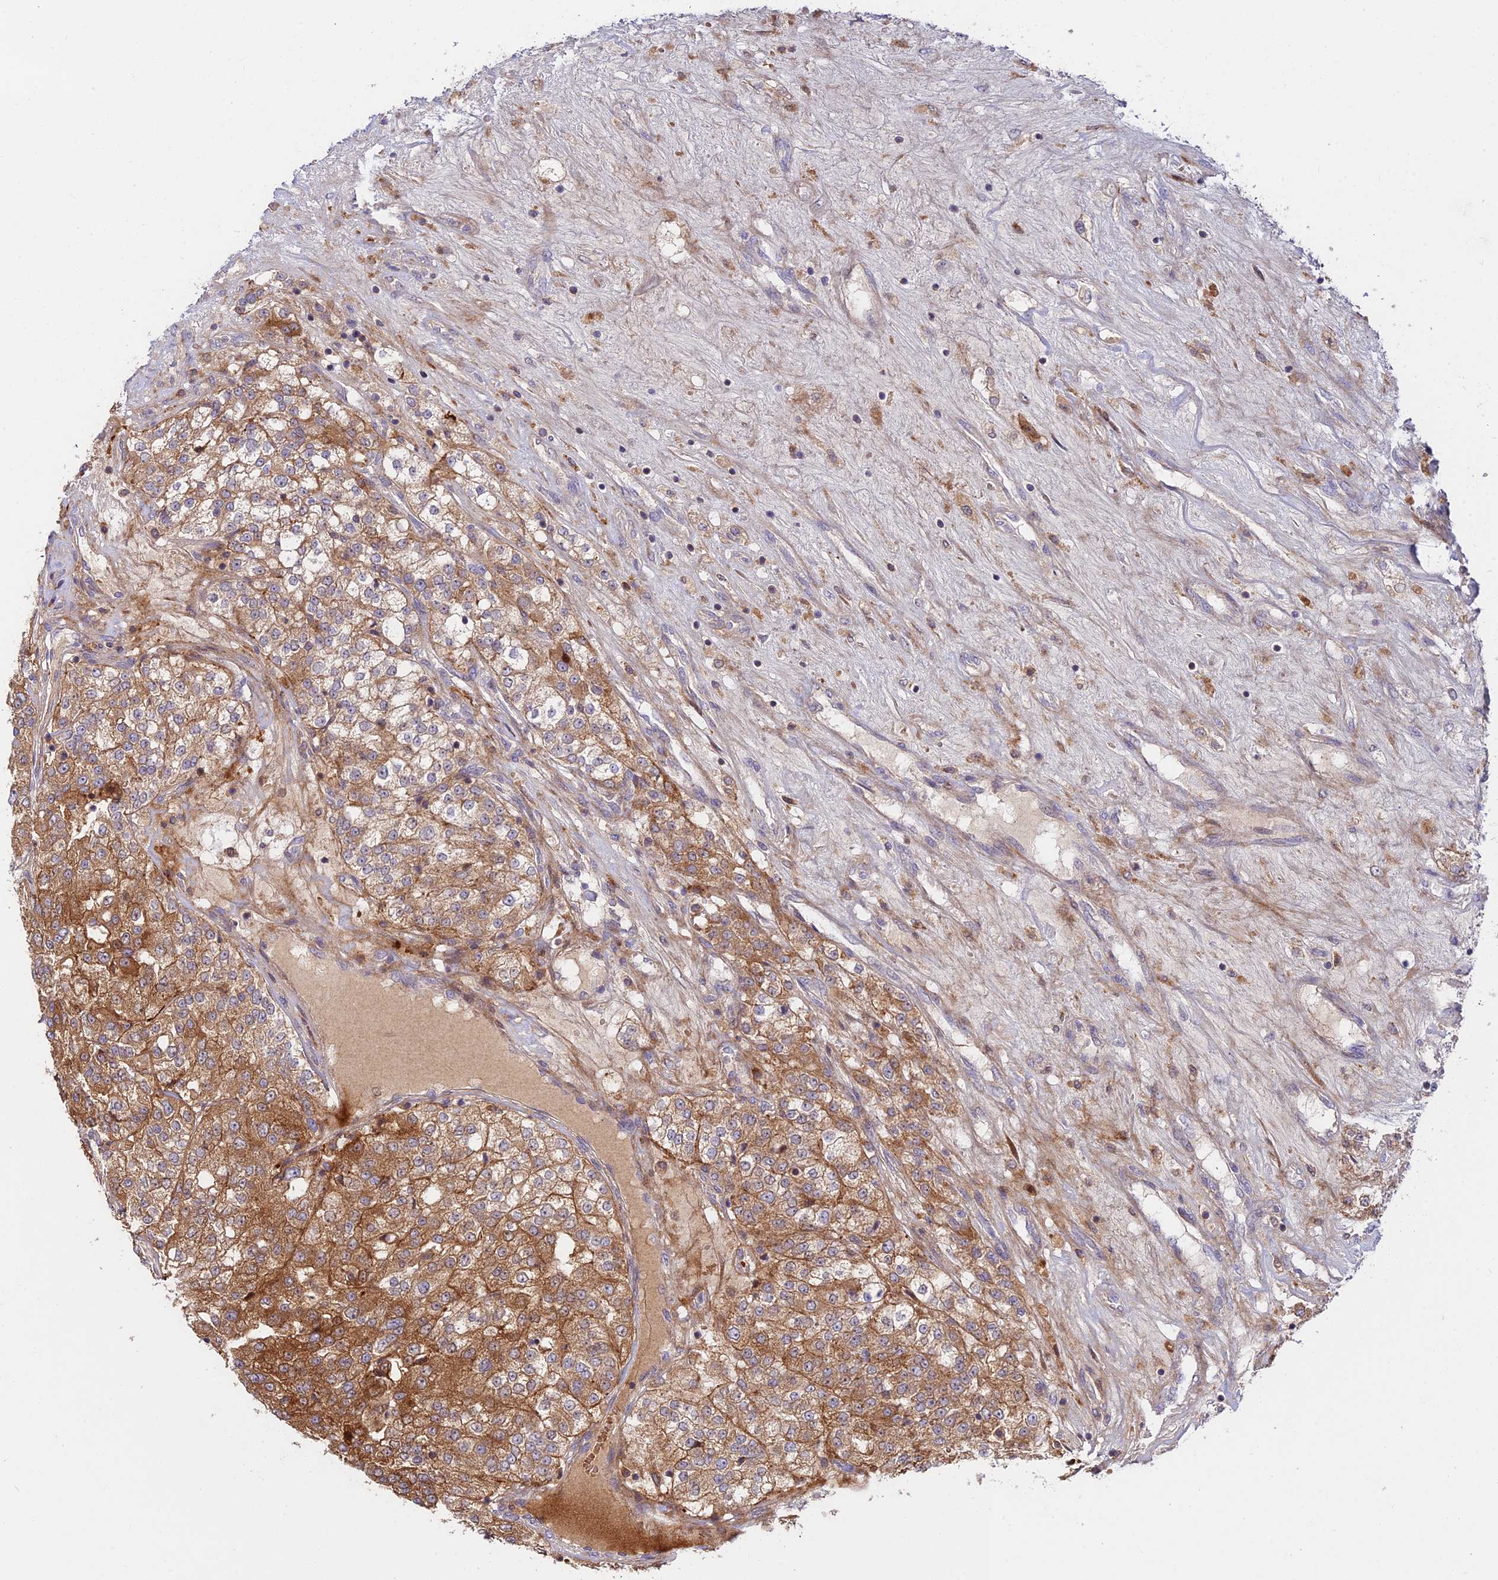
{"staining": {"intensity": "moderate", "quantity": ">75%", "location": "cytoplasmic/membranous"}, "tissue": "renal cancer", "cell_type": "Tumor cells", "image_type": "cancer", "snomed": [{"axis": "morphology", "description": "Adenocarcinoma, NOS"}, {"axis": "topography", "description": "Kidney"}], "caption": "Immunohistochemistry (DAB (3,3'-diaminobenzidine)) staining of human renal cancer reveals moderate cytoplasmic/membranous protein expression in about >75% of tumor cells.", "gene": "FUOM", "patient": {"sex": "female", "age": 63}}